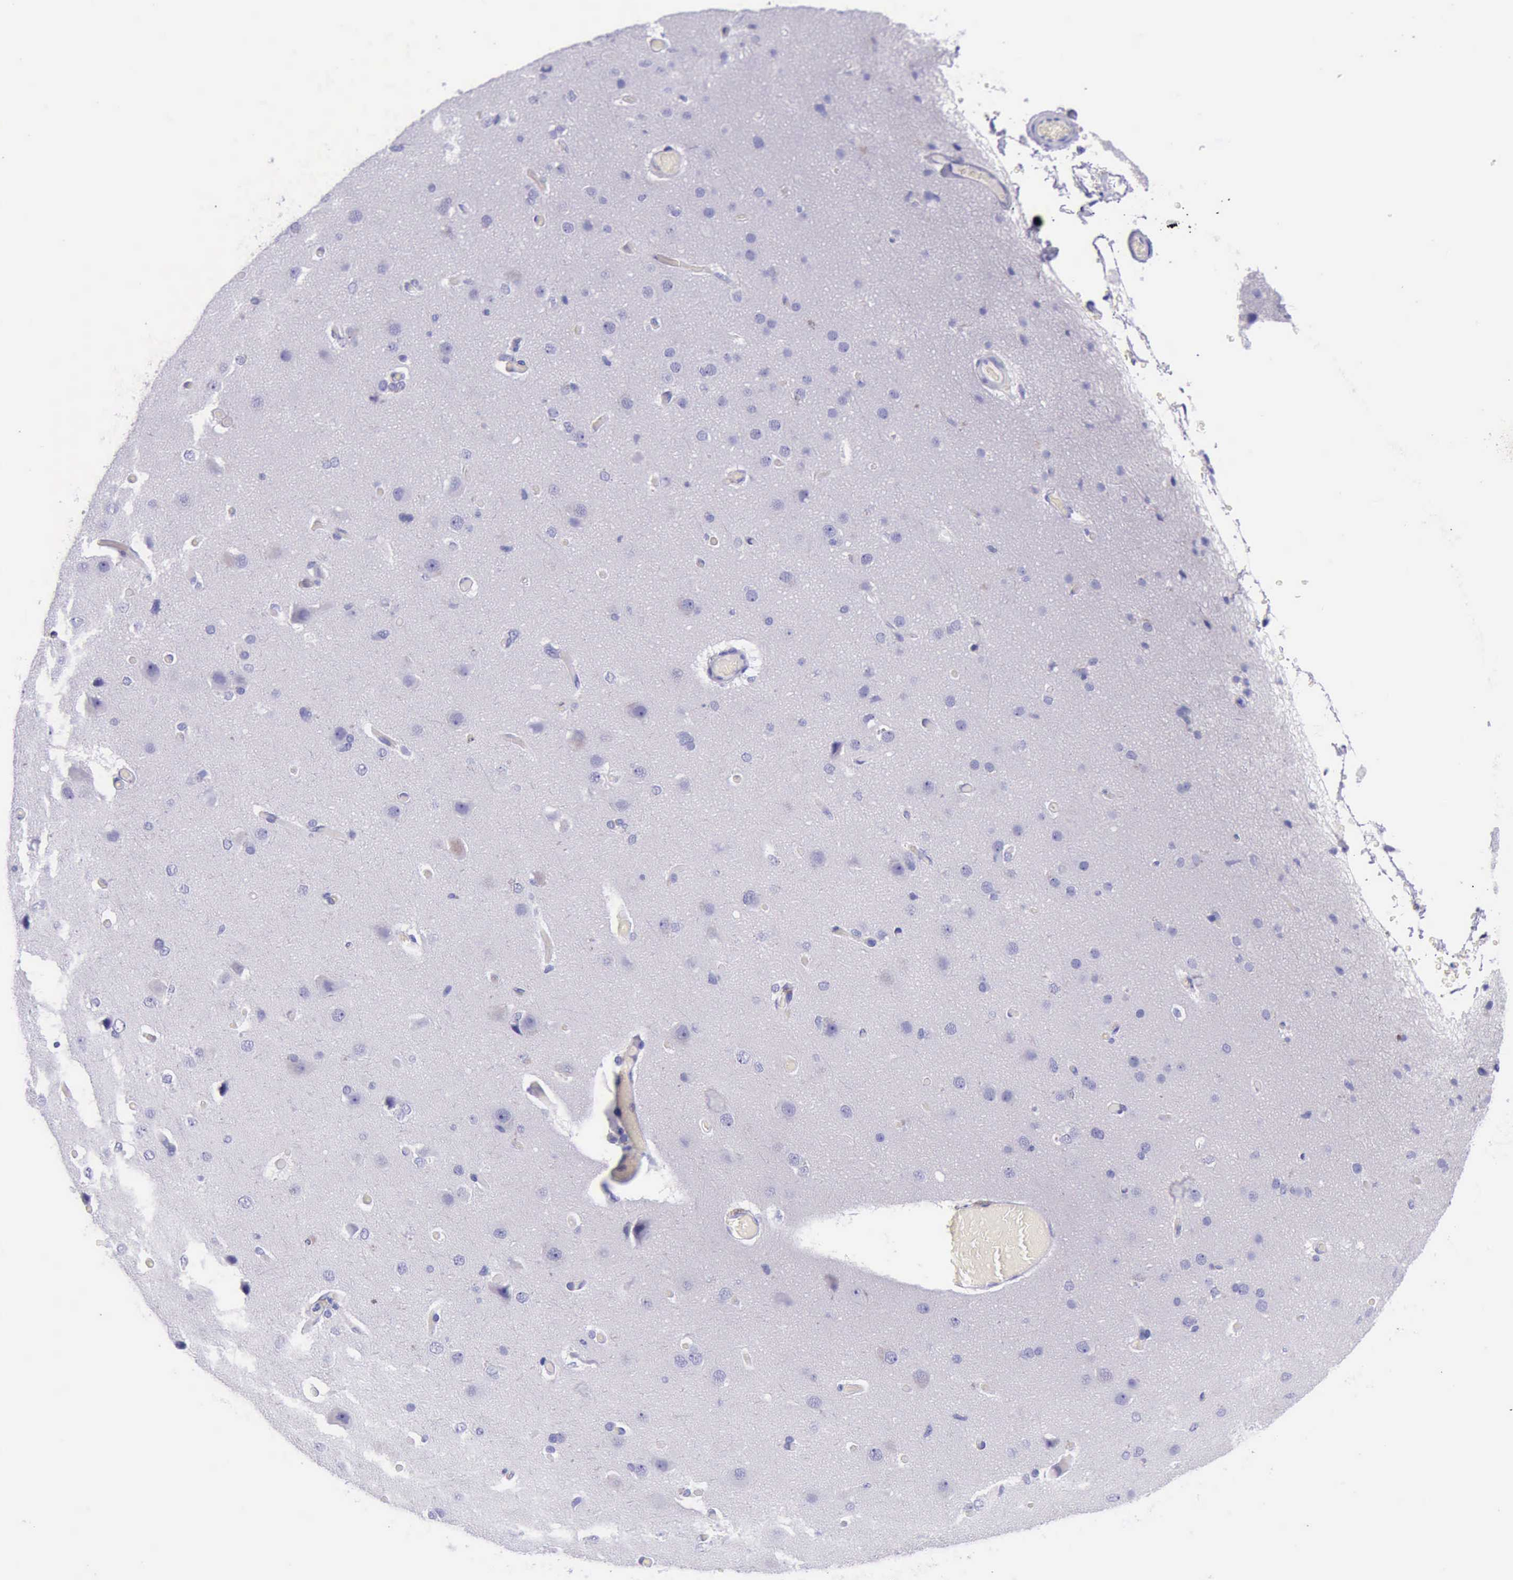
{"staining": {"intensity": "negative", "quantity": "none", "location": "none"}, "tissue": "cerebral cortex", "cell_type": "Endothelial cells", "image_type": "normal", "snomed": [{"axis": "morphology", "description": "Normal tissue, NOS"}, {"axis": "morphology", "description": "Glioma, malignant, High grade"}, {"axis": "topography", "description": "Cerebral cortex"}], "caption": "Immunohistochemical staining of normal human cerebral cortex displays no significant staining in endothelial cells. The staining was performed using DAB (3,3'-diaminobenzidine) to visualize the protein expression in brown, while the nuclei were stained in blue with hematoxylin (Magnification: 20x).", "gene": "KRT8", "patient": {"sex": "male", "age": 77}}